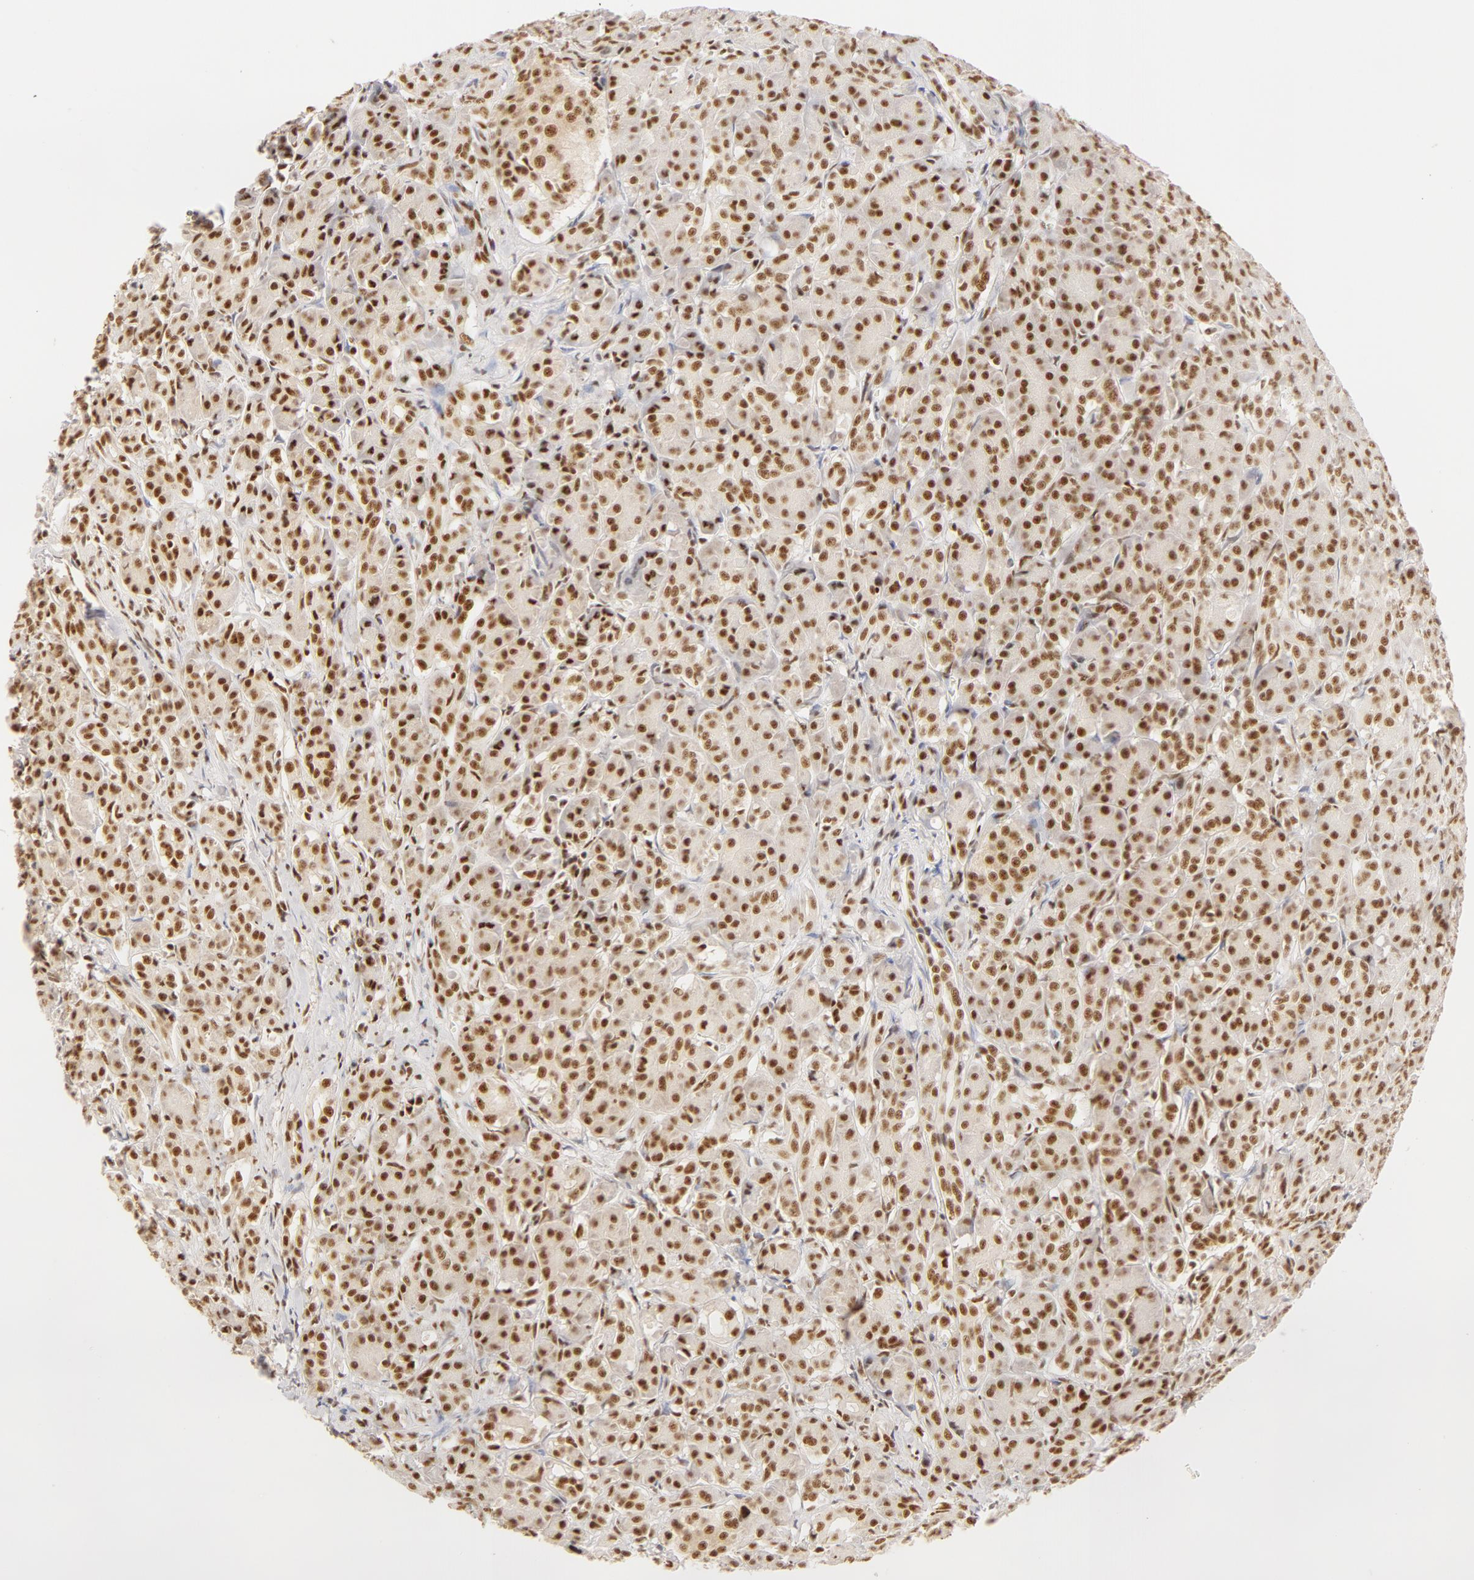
{"staining": {"intensity": "moderate", "quantity": ">75%", "location": "nuclear"}, "tissue": "pancreas", "cell_type": "Exocrine glandular cells", "image_type": "normal", "snomed": [{"axis": "morphology", "description": "Normal tissue, NOS"}, {"axis": "topography", "description": "Lymph node"}, {"axis": "topography", "description": "Pancreas"}], "caption": "Protein staining of unremarkable pancreas reveals moderate nuclear expression in about >75% of exocrine glandular cells. The staining is performed using DAB brown chromogen to label protein expression. The nuclei are counter-stained blue using hematoxylin.", "gene": "RBM39", "patient": {"sex": "male", "age": 59}}